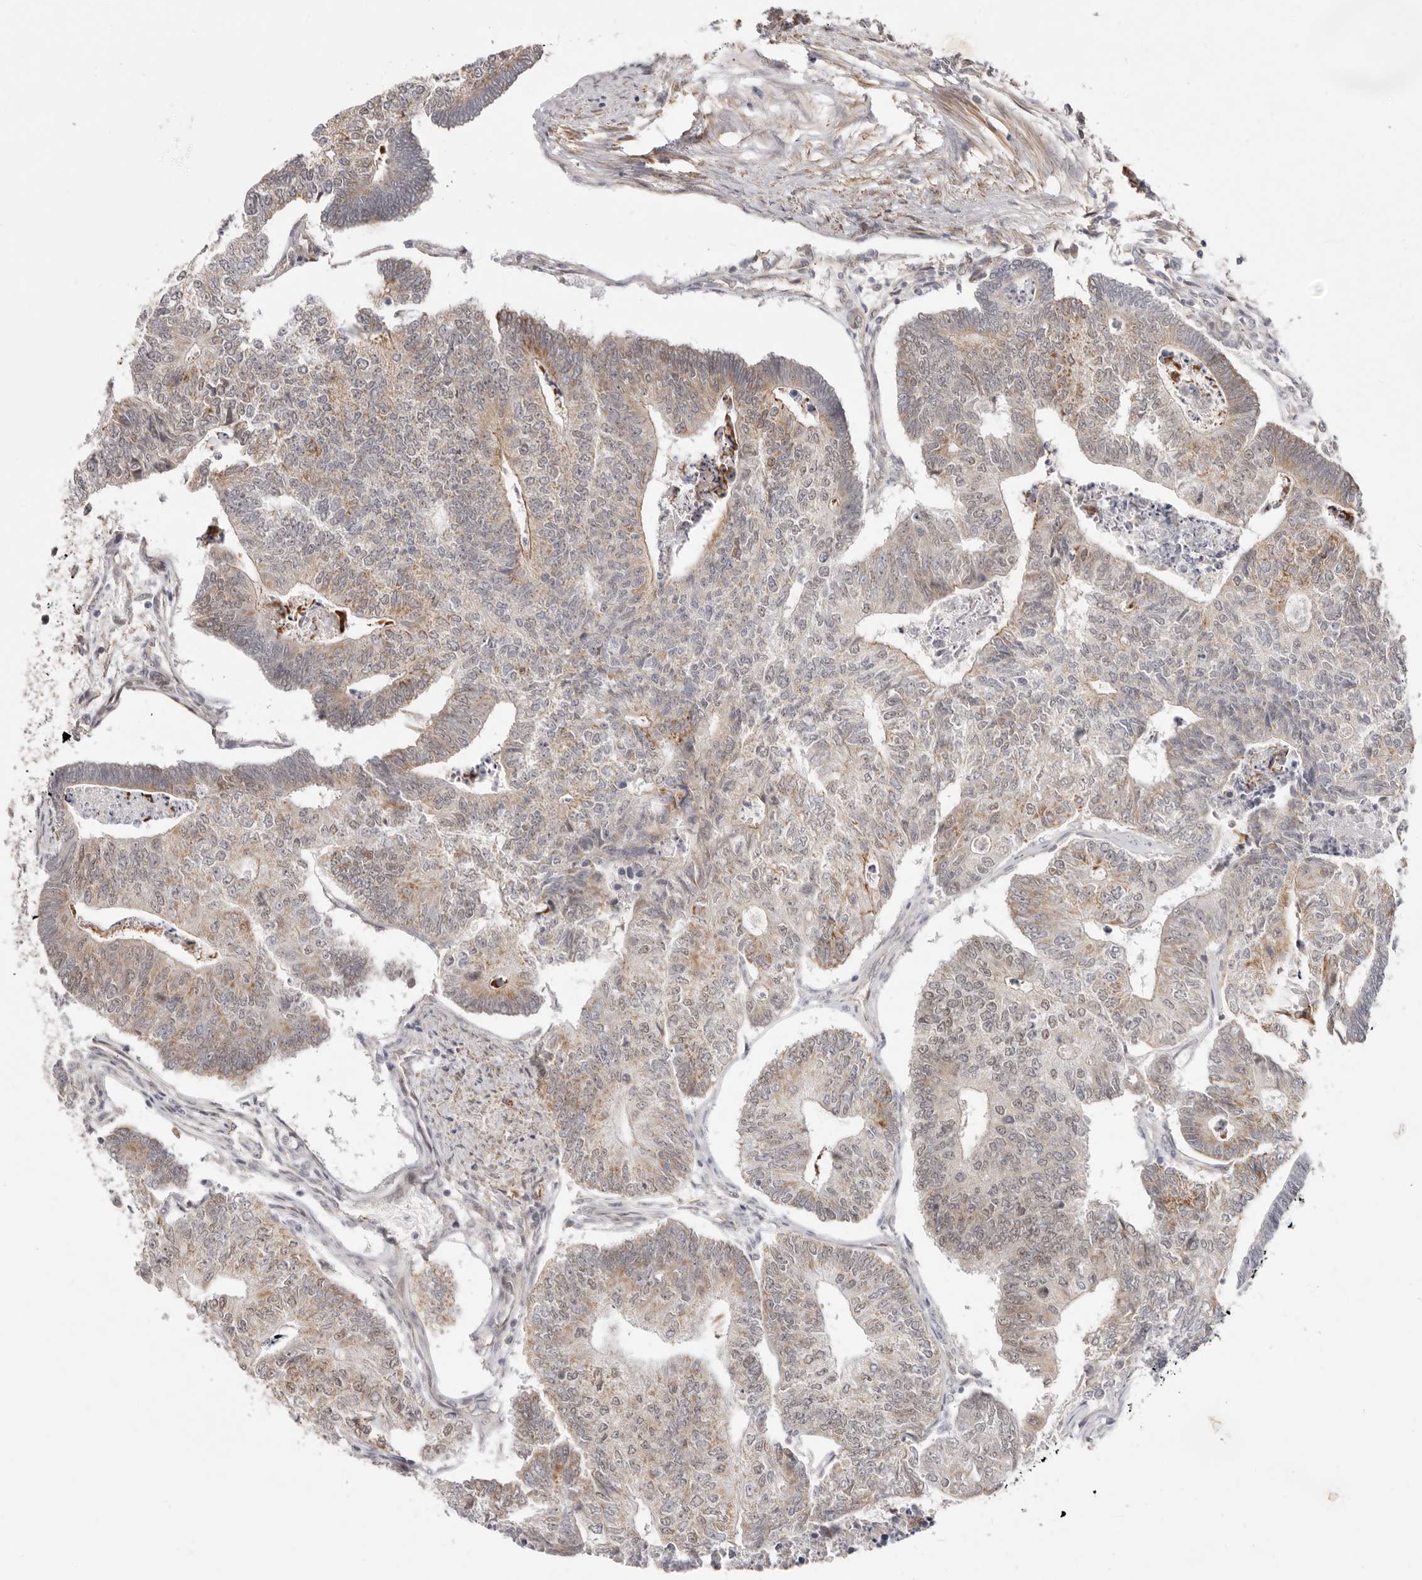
{"staining": {"intensity": "weak", "quantity": "25%-75%", "location": "cytoplasmic/membranous"}, "tissue": "colorectal cancer", "cell_type": "Tumor cells", "image_type": "cancer", "snomed": [{"axis": "morphology", "description": "Adenocarcinoma, NOS"}, {"axis": "topography", "description": "Colon"}], "caption": "A brown stain shows weak cytoplasmic/membranous expression of a protein in human colorectal adenocarcinoma tumor cells. (brown staining indicates protein expression, while blue staining denotes nuclei).", "gene": "SZT2", "patient": {"sex": "female", "age": 67}}